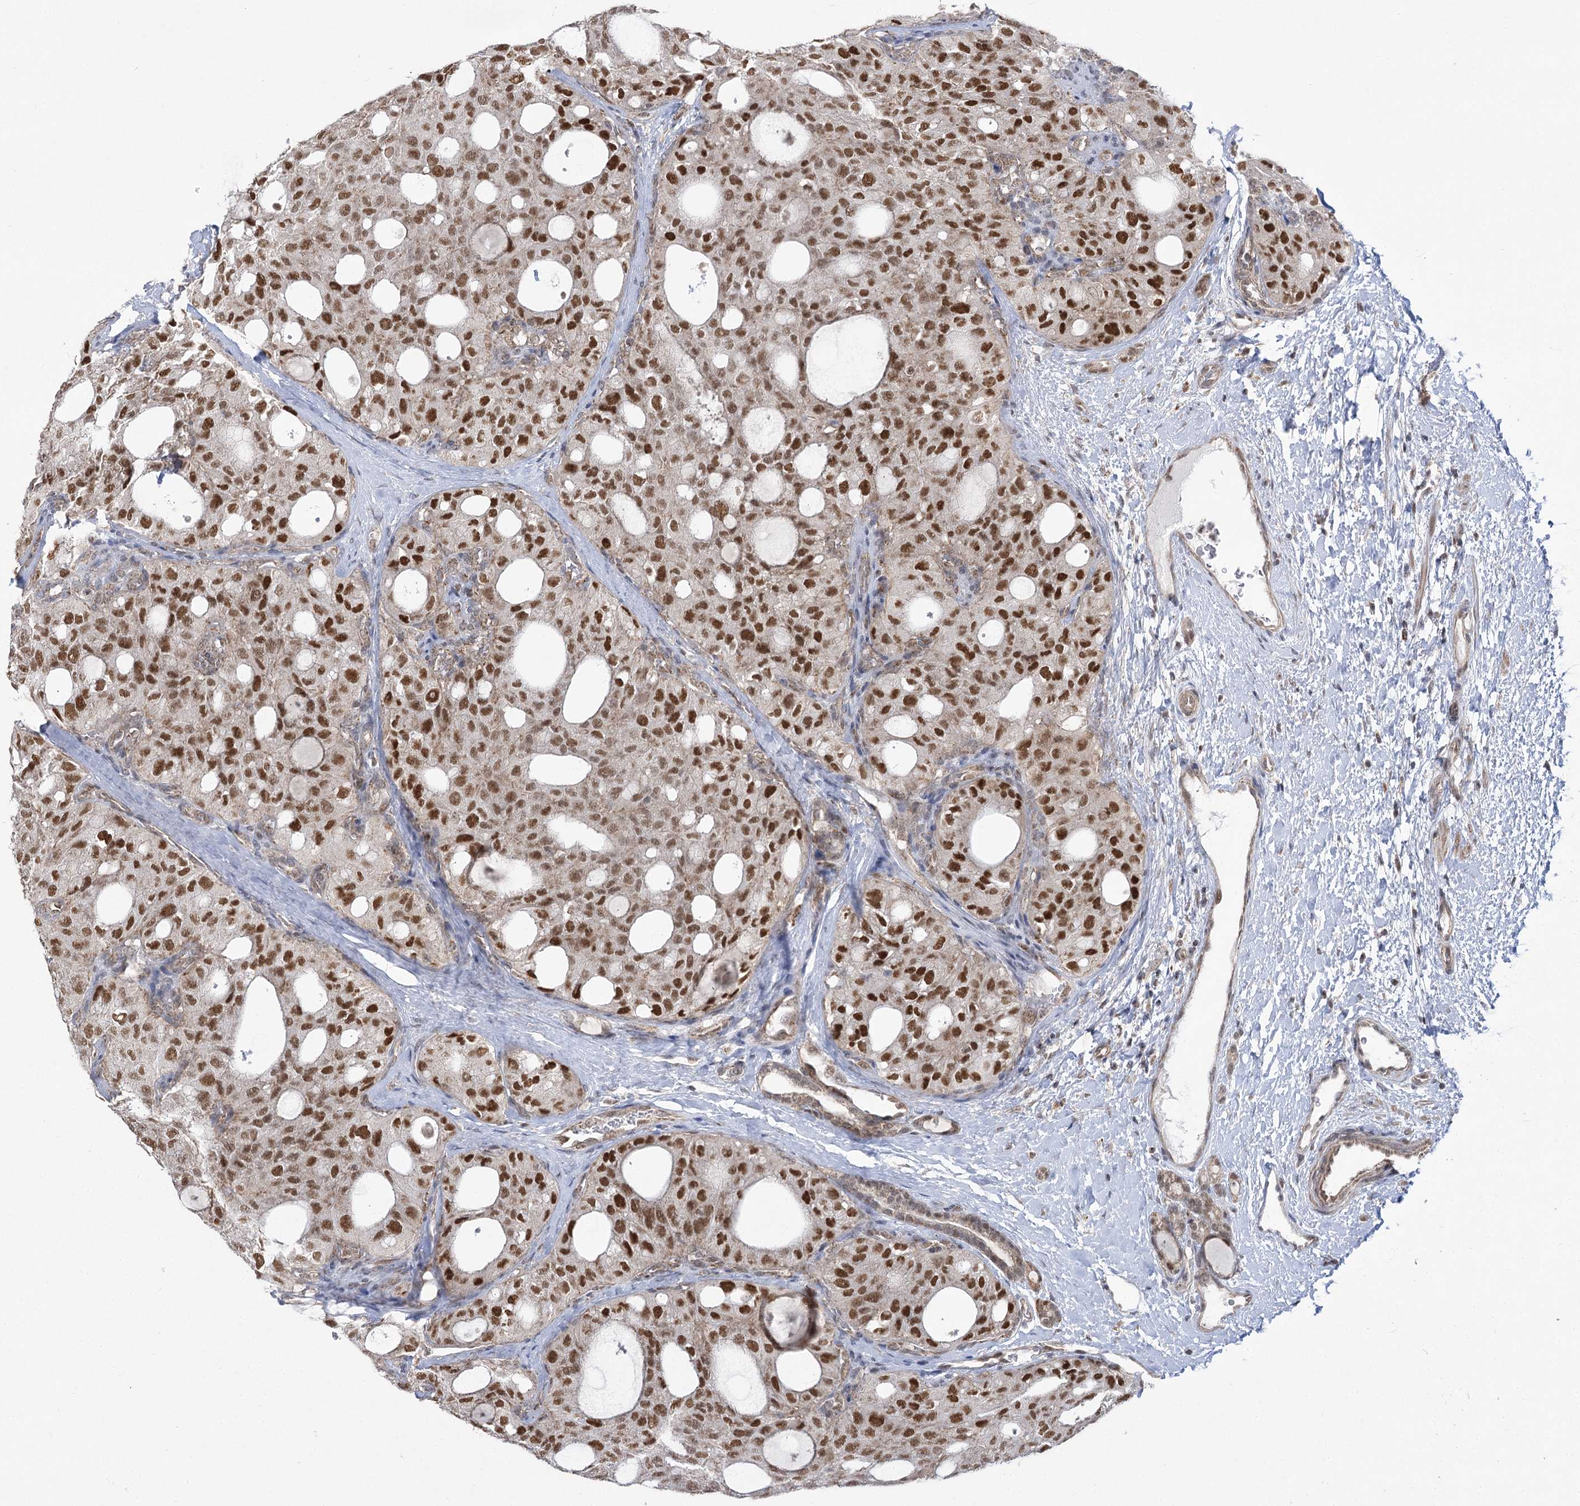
{"staining": {"intensity": "strong", "quantity": ">75%", "location": "nuclear"}, "tissue": "thyroid cancer", "cell_type": "Tumor cells", "image_type": "cancer", "snomed": [{"axis": "morphology", "description": "Follicular adenoma carcinoma, NOS"}, {"axis": "topography", "description": "Thyroid gland"}], "caption": "Follicular adenoma carcinoma (thyroid) was stained to show a protein in brown. There is high levels of strong nuclear expression in about >75% of tumor cells.", "gene": "SLC4A1AP", "patient": {"sex": "male", "age": 75}}